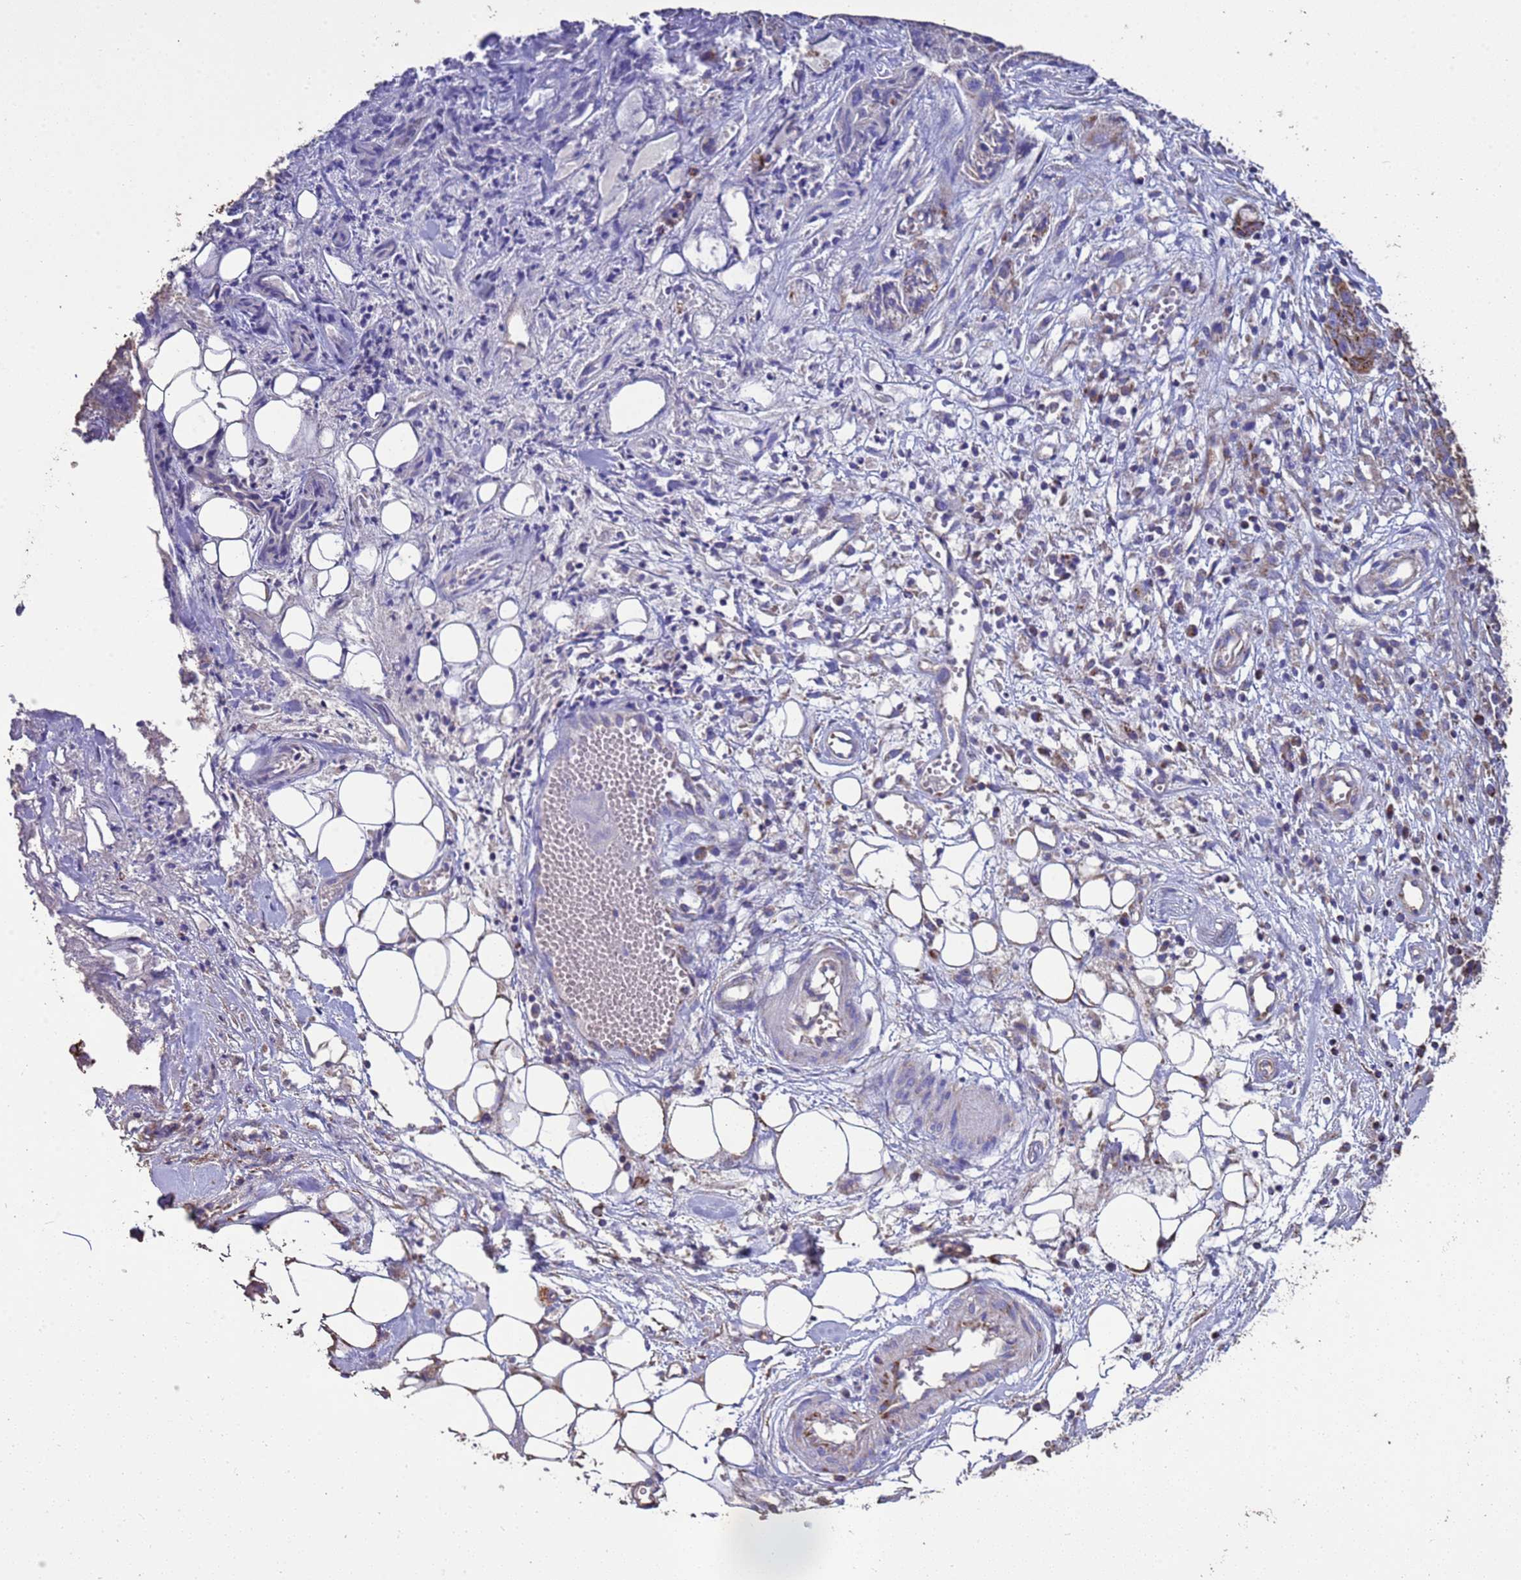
{"staining": {"intensity": "strong", "quantity": "25%-75%", "location": "cytoplasmic/membranous"}, "tissue": "ovarian cancer", "cell_type": "Tumor cells", "image_type": "cancer", "snomed": [{"axis": "morphology", "description": "Cystadenocarcinoma, serous, NOS"}, {"axis": "topography", "description": "Soft tissue"}, {"axis": "topography", "description": "Ovary"}], "caption": "Protein expression analysis of human serous cystadenocarcinoma (ovarian) reveals strong cytoplasmic/membranous staining in about 25%-75% of tumor cells. (DAB (3,3'-diaminobenzidine) IHC with brightfield microscopy, high magnification).", "gene": "ZNFX1", "patient": {"sex": "female", "age": 57}}